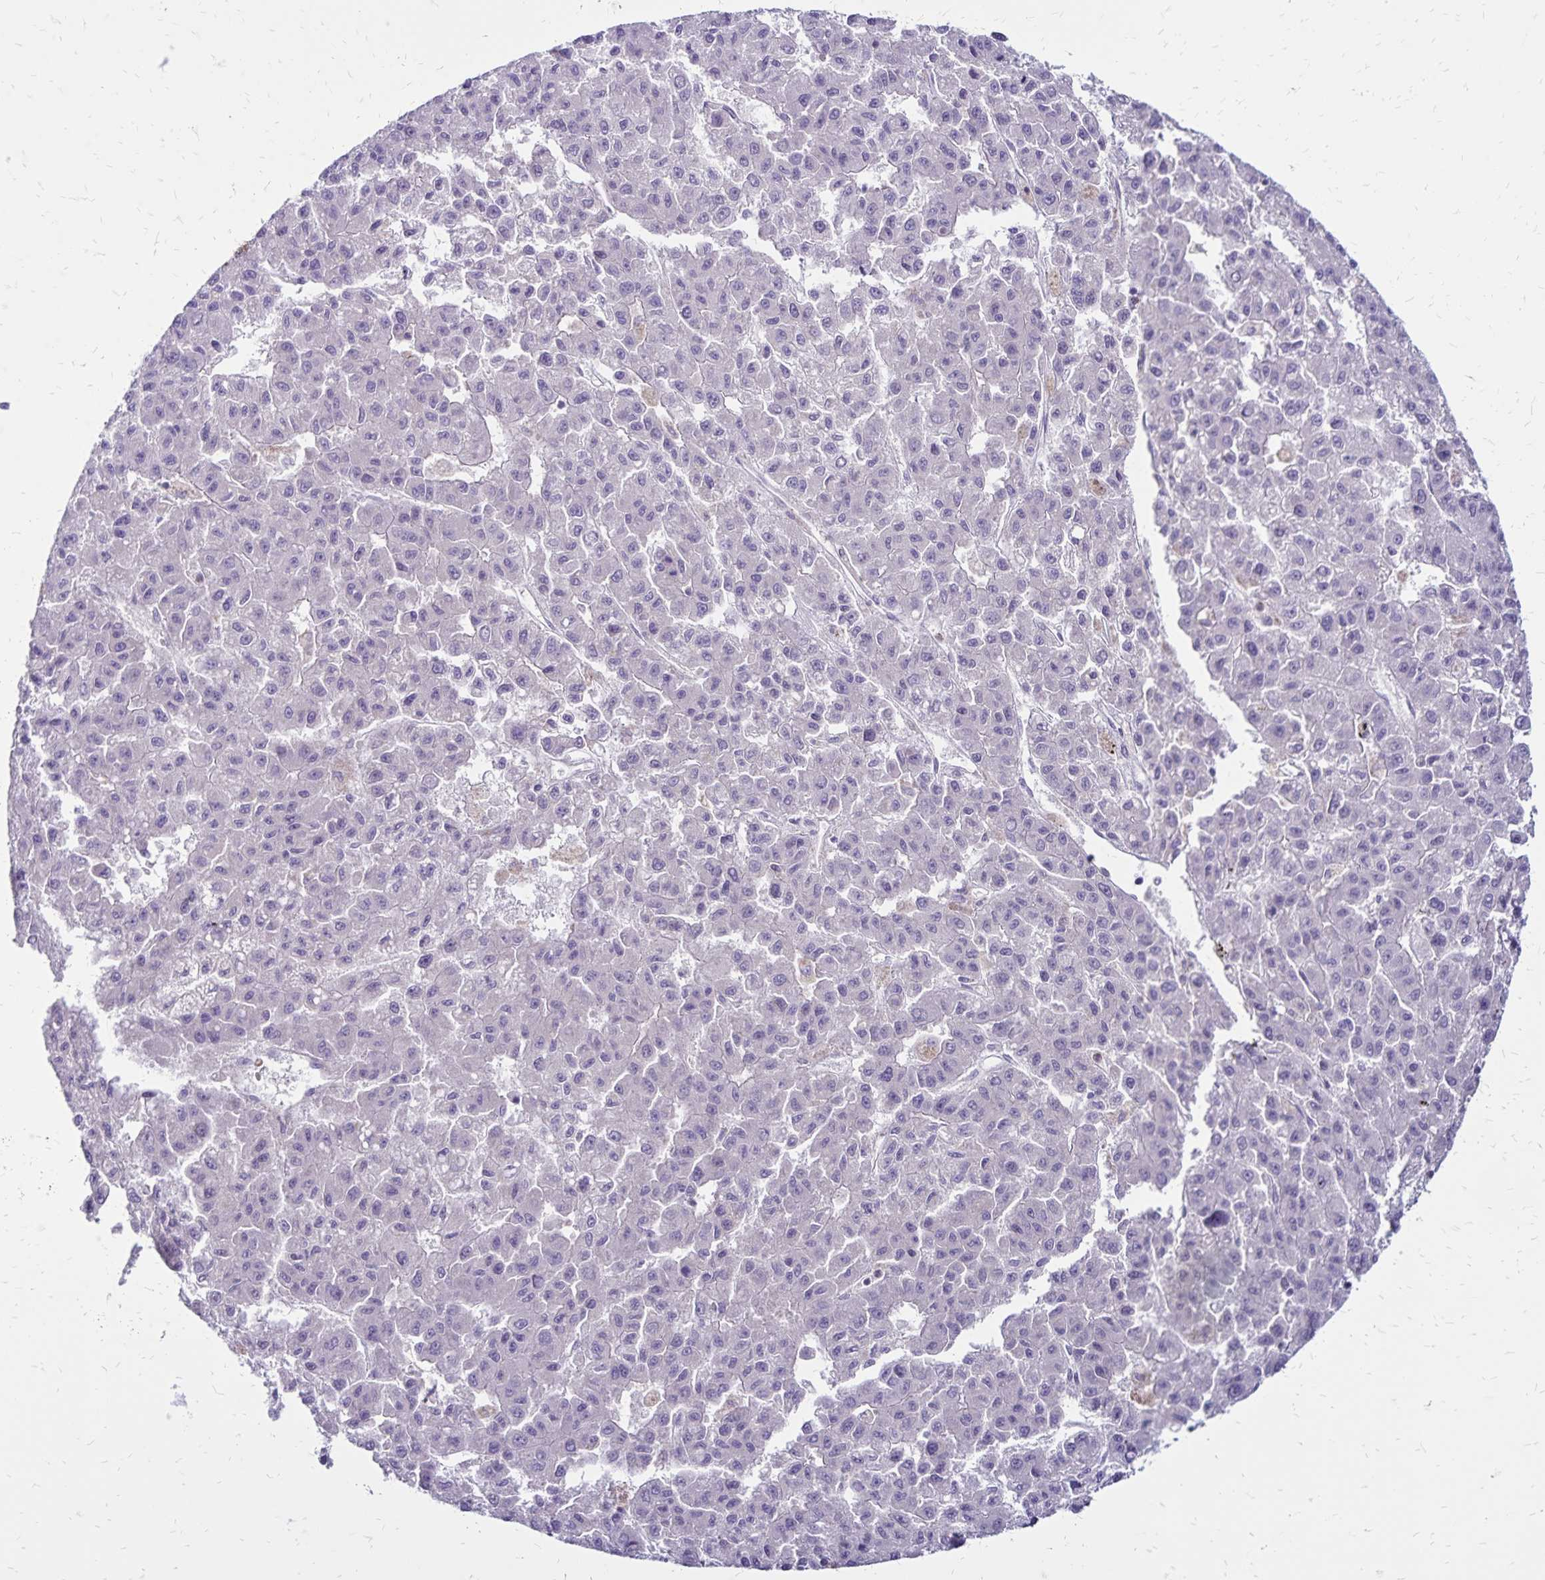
{"staining": {"intensity": "negative", "quantity": "none", "location": "none"}, "tissue": "liver cancer", "cell_type": "Tumor cells", "image_type": "cancer", "snomed": [{"axis": "morphology", "description": "Carcinoma, Hepatocellular, NOS"}, {"axis": "topography", "description": "Liver"}], "caption": "IHC micrograph of neoplastic tissue: human liver cancer stained with DAB exhibits no significant protein staining in tumor cells. (Immunohistochemistry, brightfield microscopy, high magnification).", "gene": "FSD1", "patient": {"sex": "male", "age": 70}}